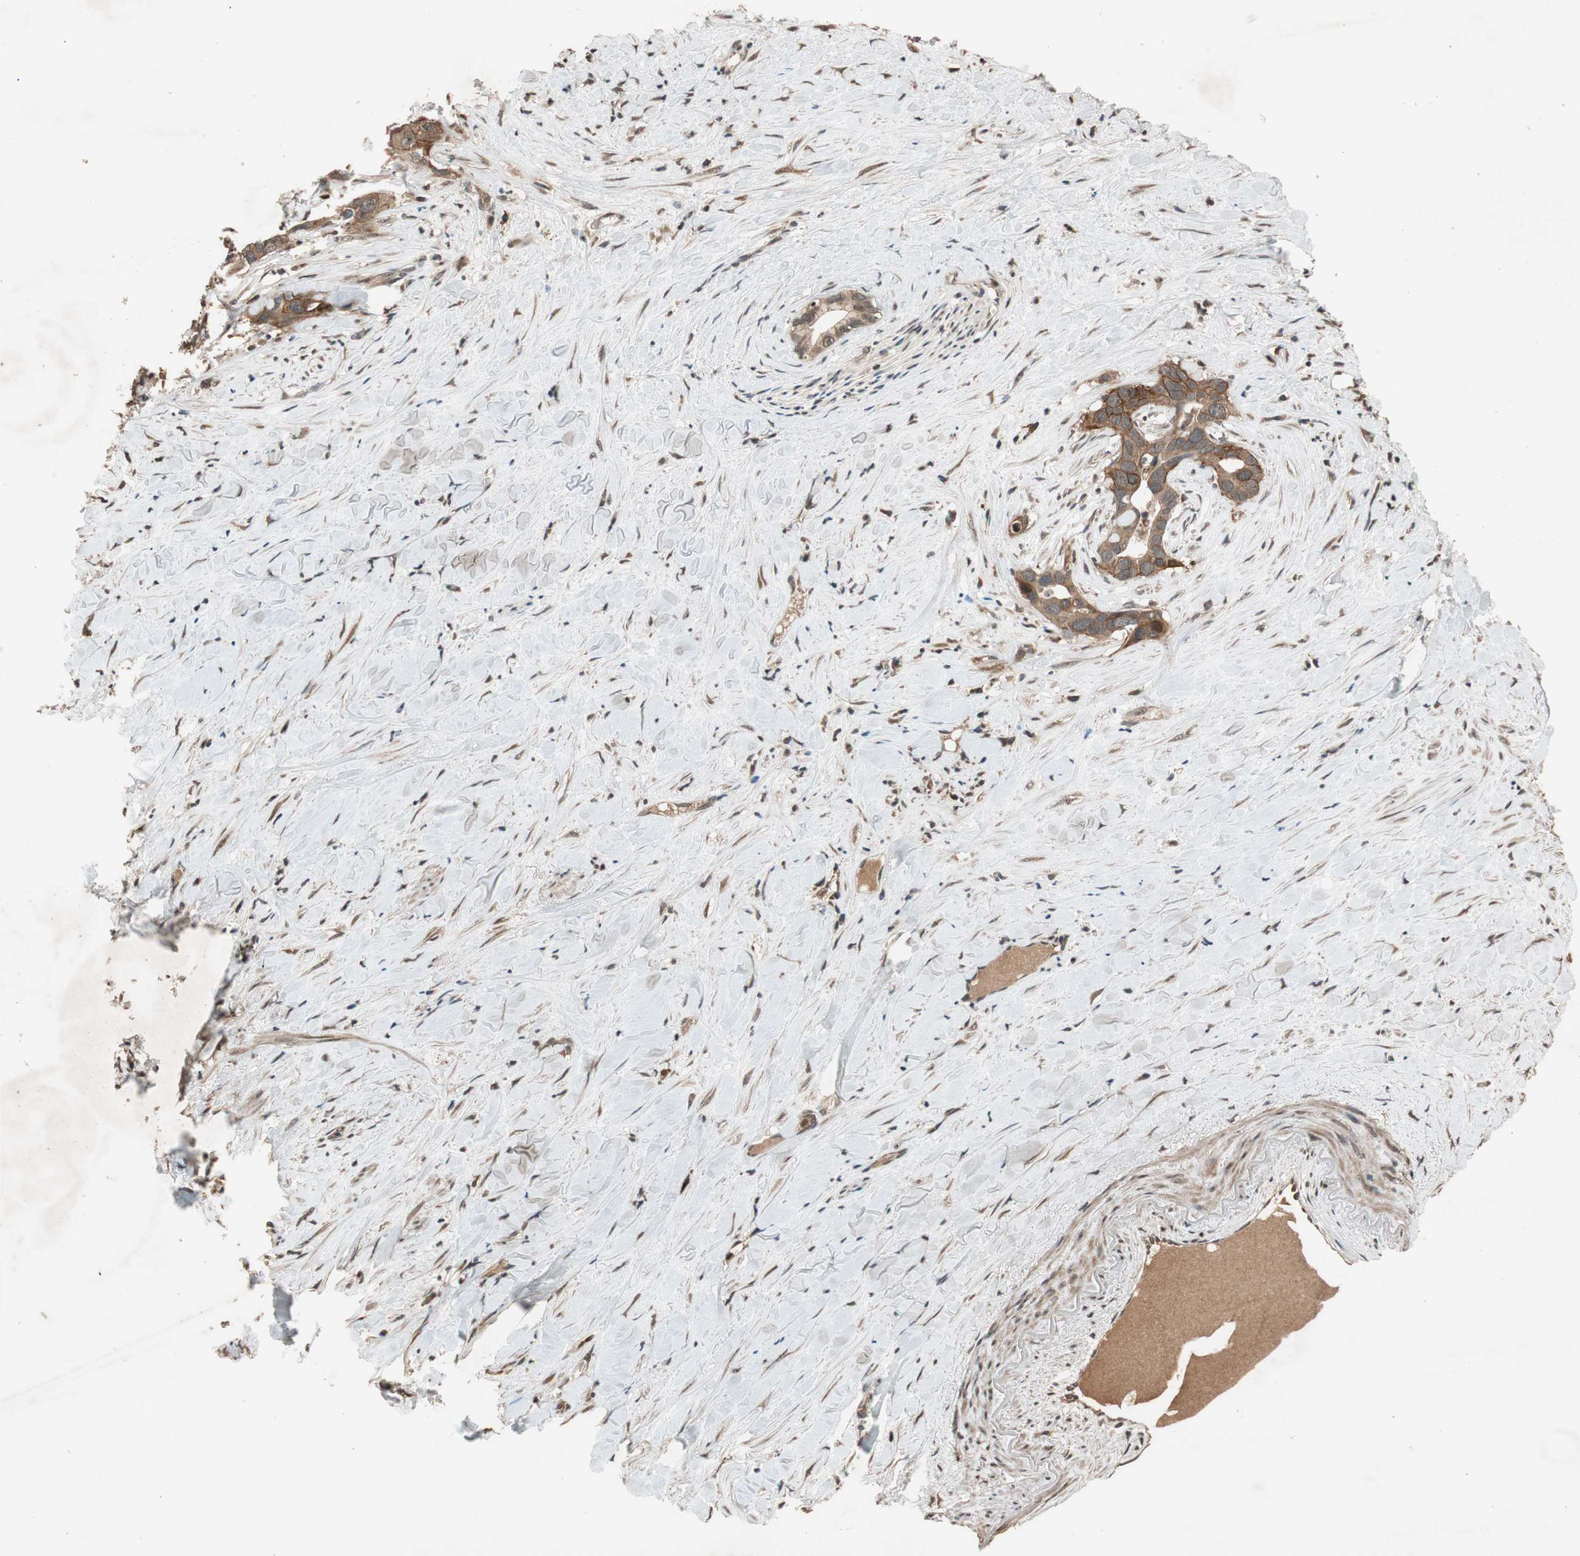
{"staining": {"intensity": "strong", "quantity": ">75%", "location": "cytoplasmic/membranous"}, "tissue": "liver cancer", "cell_type": "Tumor cells", "image_type": "cancer", "snomed": [{"axis": "morphology", "description": "Cholangiocarcinoma"}, {"axis": "topography", "description": "Liver"}], "caption": "Immunohistochemical staining of human liver cancer exhibits high levels of strong cytoplasmic/membranous protein positivity in approximately >75% of tumor cells.", "gene": "TMEM230", "patient": {"sex": "female", "age": 65}}